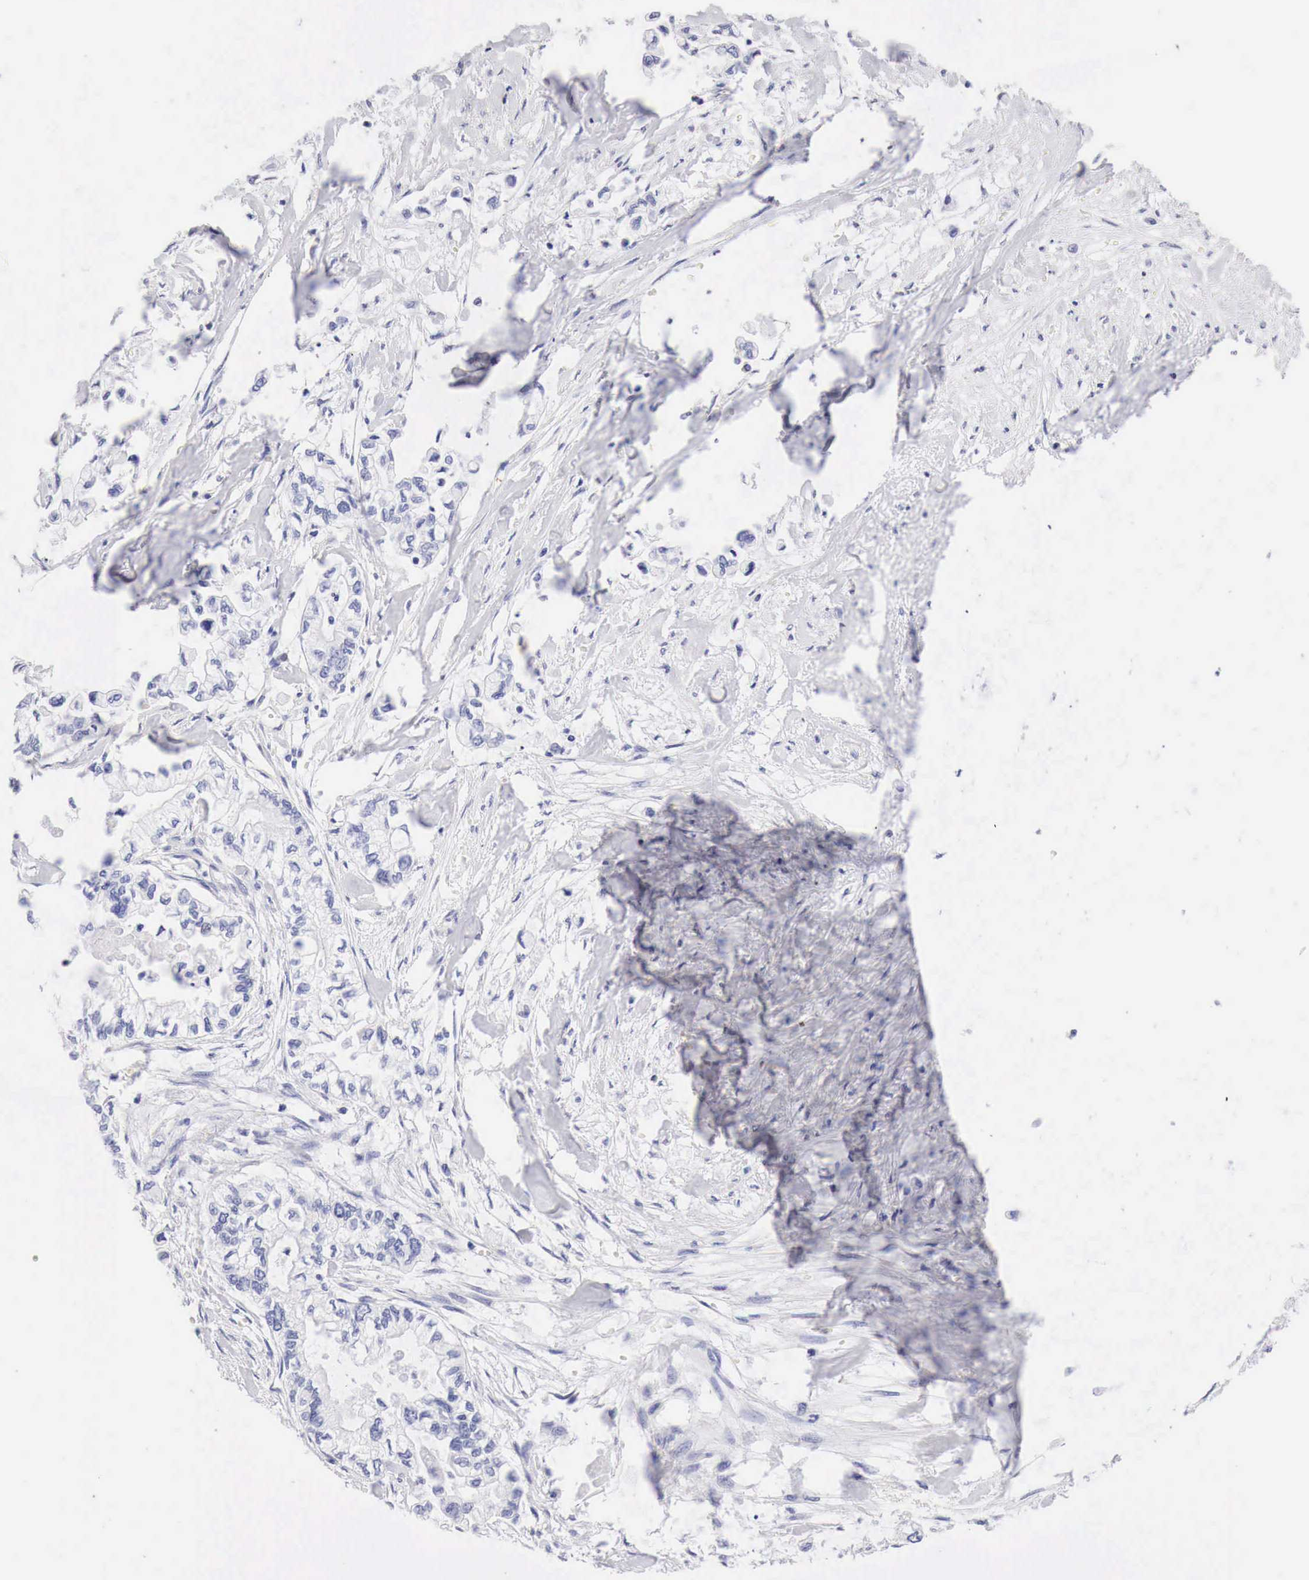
{"staining": {"intensity": "negative", "quantity": "none", "location": "none"}, "tissue": "pancreatic cancer", "cell_type": "Tumor cells", "image_type": "cancer", "snomed": [{"axis": "morphology", "description": "Adenocarcinoma, NOS"}, {"axis": "topography", "description": "Pancreas"}], "caption": "Tumor cells show no significant expression in pancreatic cancer.", "gene": "CDKN2A", "patient": {"sex": "male", "age": 79}}